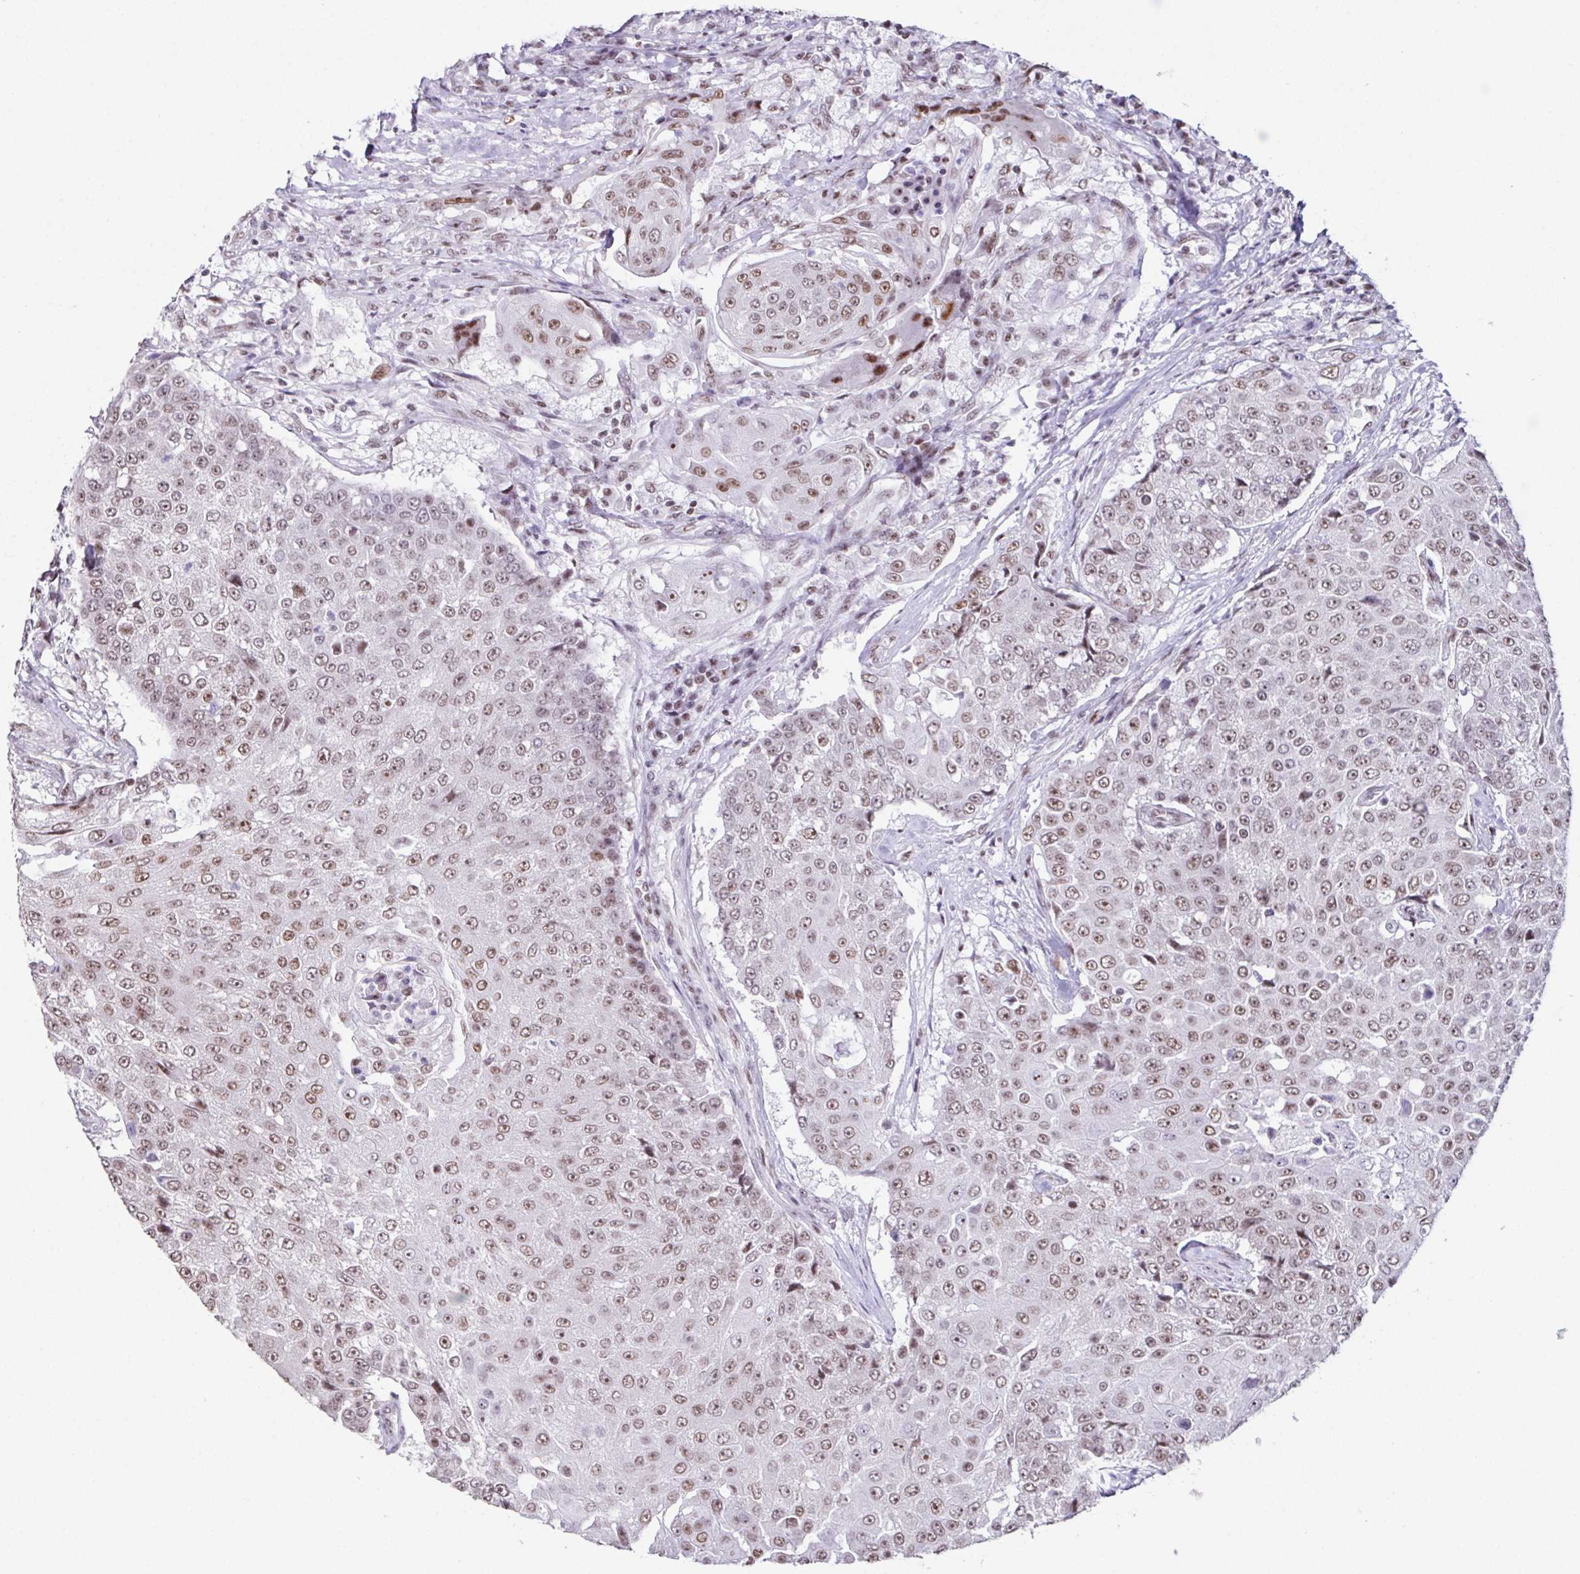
{"staining": {"intensity": "moderate", "quantity": ">75%", "location": "nuclear"}, "tissue": "urothelial cancer", "cell_type": "Tumor cells", "image_type": "cancer", "snomed": [{"axis": "morphology", "description": "Urothelial carcinoma, High grade"}, {"axis": "topography", "description": "Urinary bladder"}], "caption": "An immunohistochemistry image of neoplastic tissue is shown. Protein staining in brown shows moderate nuclear positivity in urothelial cancer within tumor cells.", "gene": "ZNF800", "patient": {"sex": "female", "age": 63}}